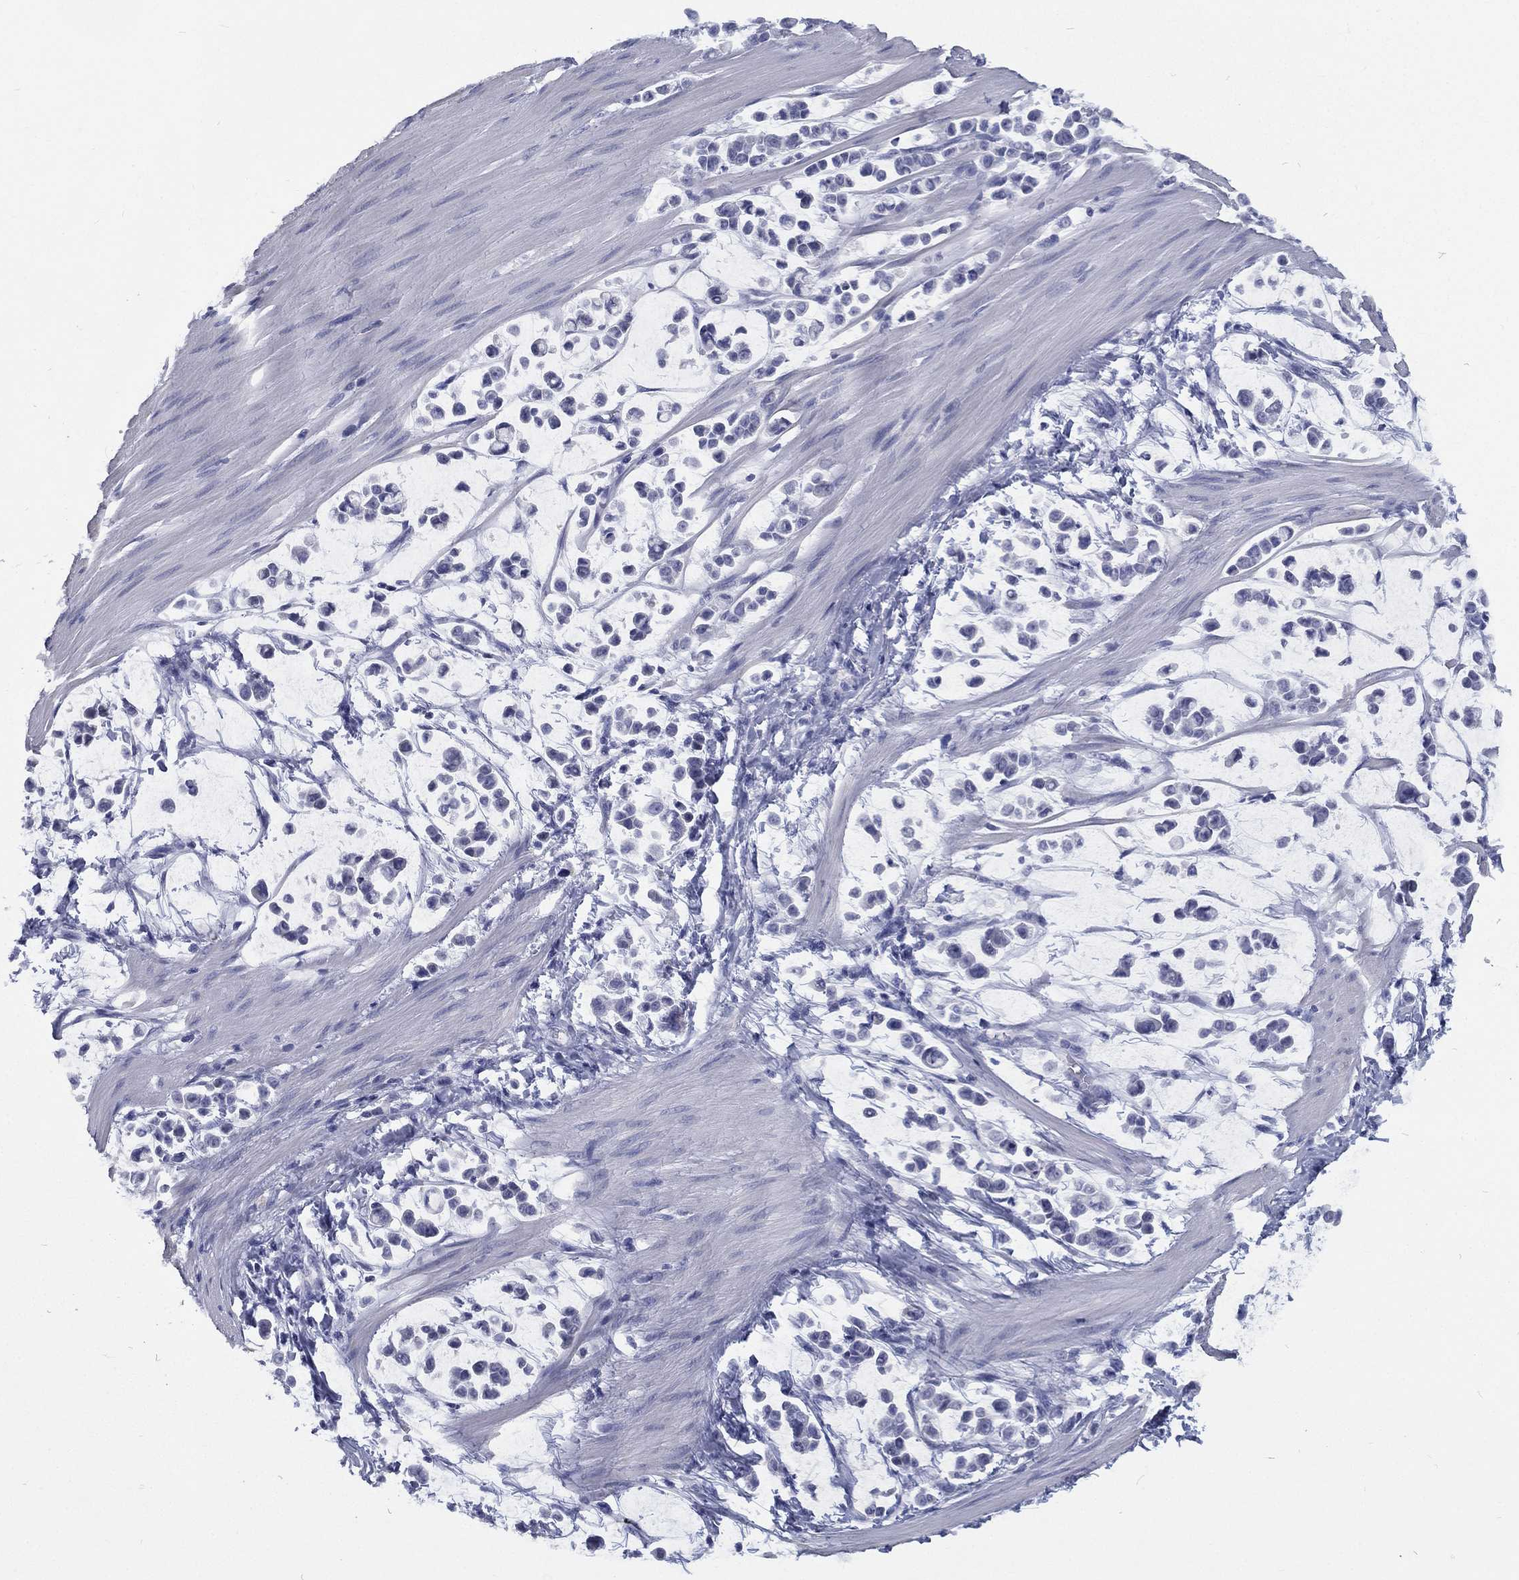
{"staining": {"intensity": "negative", "quantity": "none", "location": "none"}, "tissue": "stomach cancer", "cell_type": "Tumor cells", "image_type": "cancer", "snomed": [{"axis": "morphology", "description": "Adenocarcinoma, NOS"}, {"axis": "topography", "description": "Stomach"}], "caption": "Image shows no significant protein staining in tumor cells of adenocarcinoma (stomach). (IHC, brightfield microscopy, high magnification).", "gene": "RSPH4A", "patient": {"sex": "male", "age": 82}}